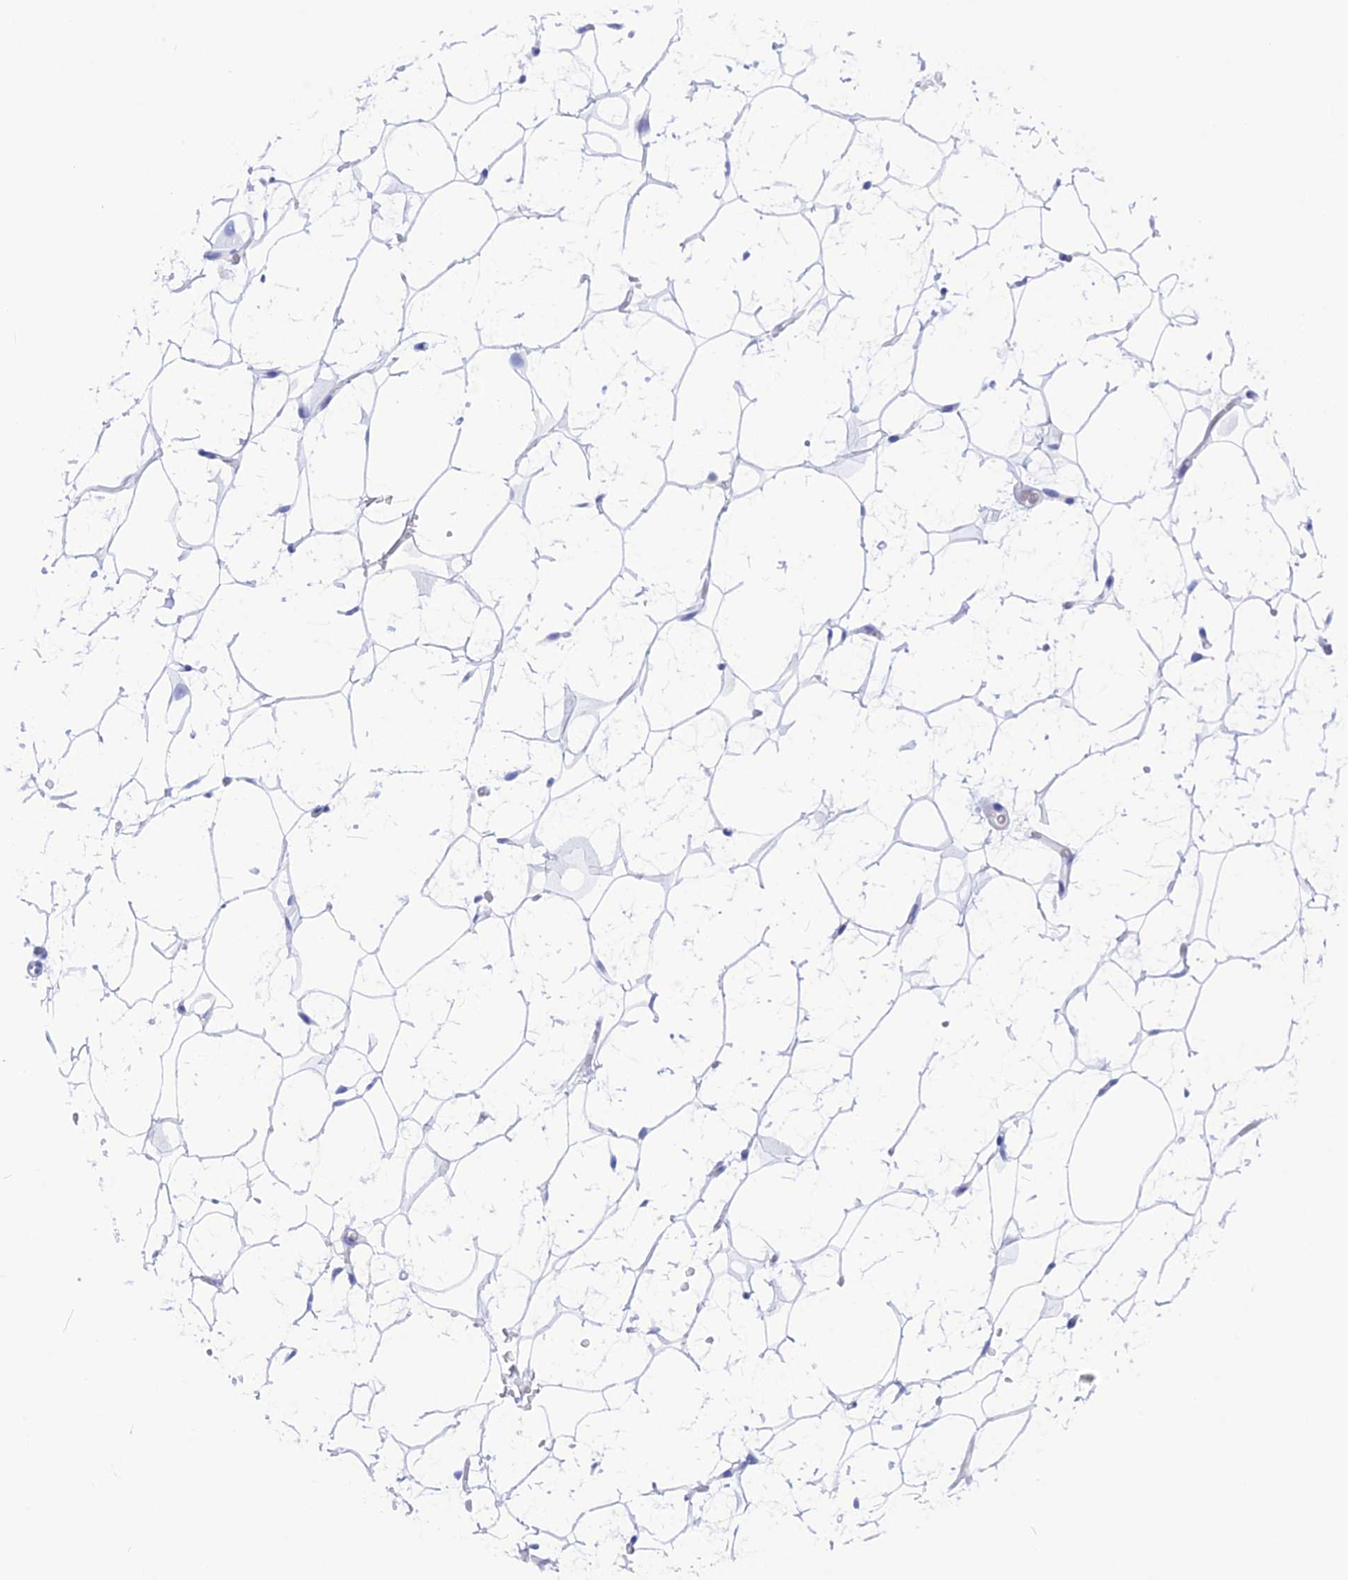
{"staining": {"intensity": "negative", "quantity": "none", "location": "none"}, "tissue": "adipose tissue", "cell_type": "Adipocytes", "image_type": "normal", "snomed": [{"axis": "morphology", "description": "Normal tissue, NOS"}, {"axis": "topography", "description": "Breast"}], "caption": "Histopathology image shows no protein positivity in adipocytes of normal adipose tissue. The staining is performed using DAB (3,3'-diaminobenzidine) brown chromogen with nuclei counter-stained in using hematoxylin.", "gene": "GLYATL1B", "patient": {"sex": "female", "age": 26}}